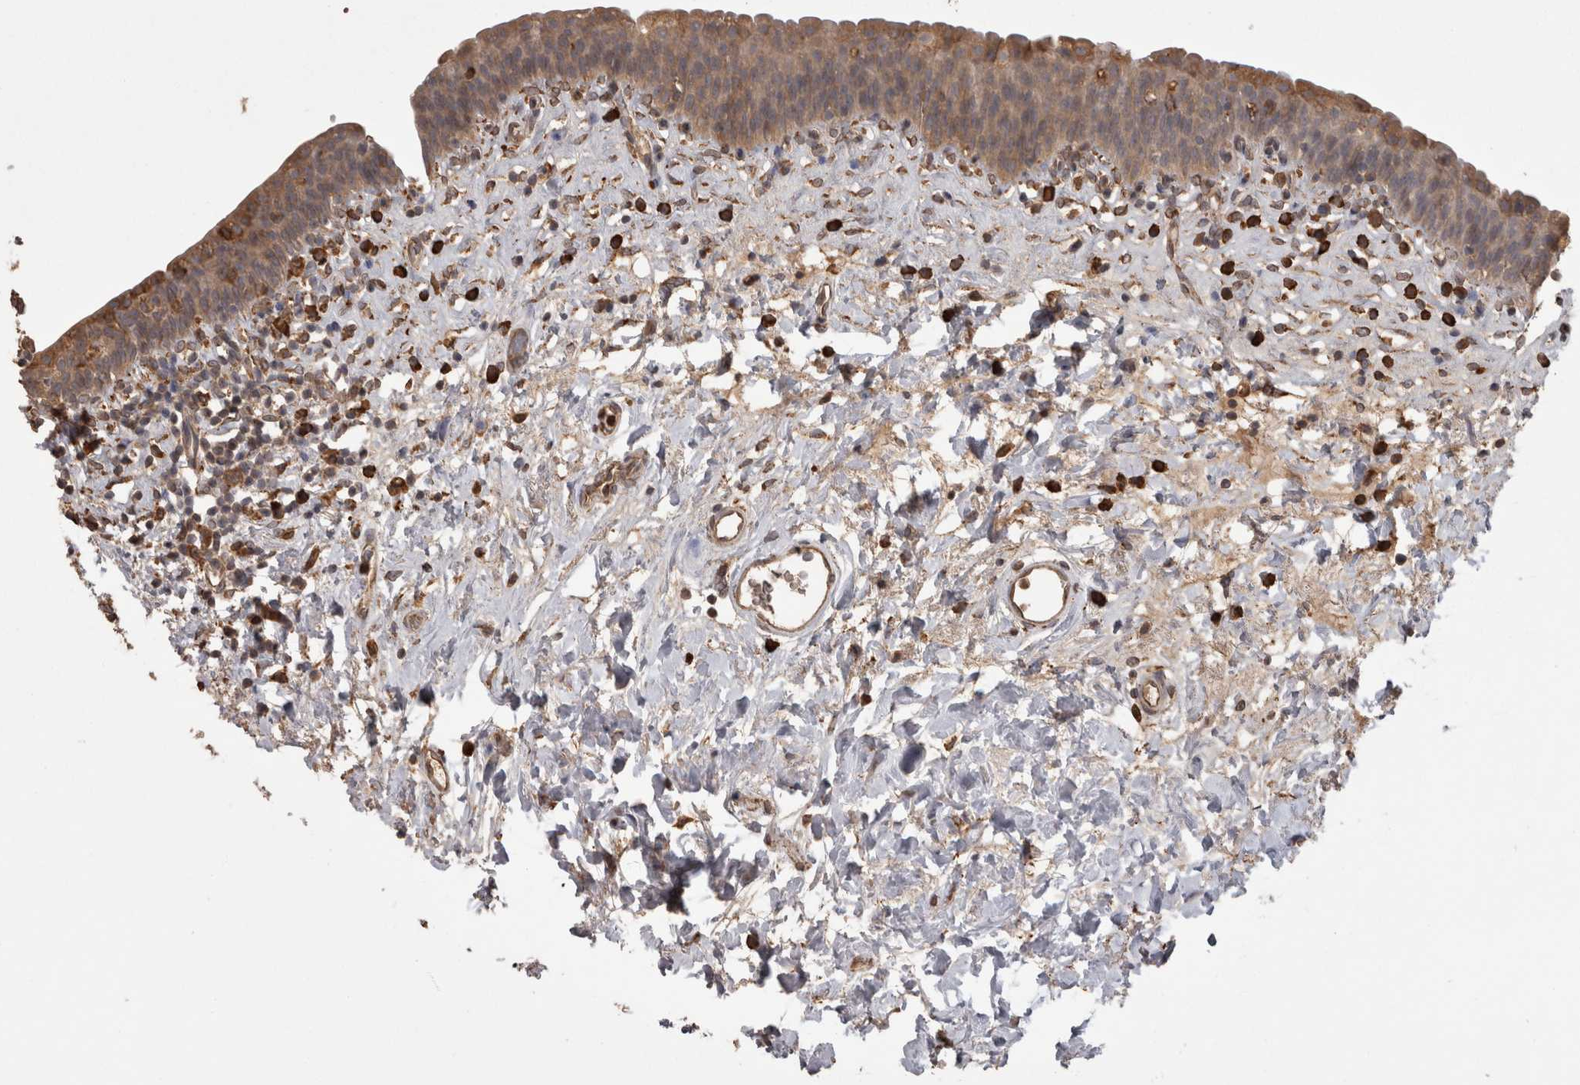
{"staining": {"intensity": "strong", "quantity": ">75%", "location": "cytoplasmic/membranous"}, "tissue": "urinary bladder", "cell_type": "Urothelial cells", "image_type": "normal", "snomed": [{"axis": "morphology", "description": "Normal tissue, NOS"}, {"axis": "topography", "description": "Urinary bladder"}], "caption": "An immunohistochemistry (IHC) image of benign tissue is shown. Protein staining in brown highlights strong cytoplasmic/membranous positivity in urinary bladder within urothelial cells.", "gene": "PON2", "patient": {"sex": "male", "age": 83}}